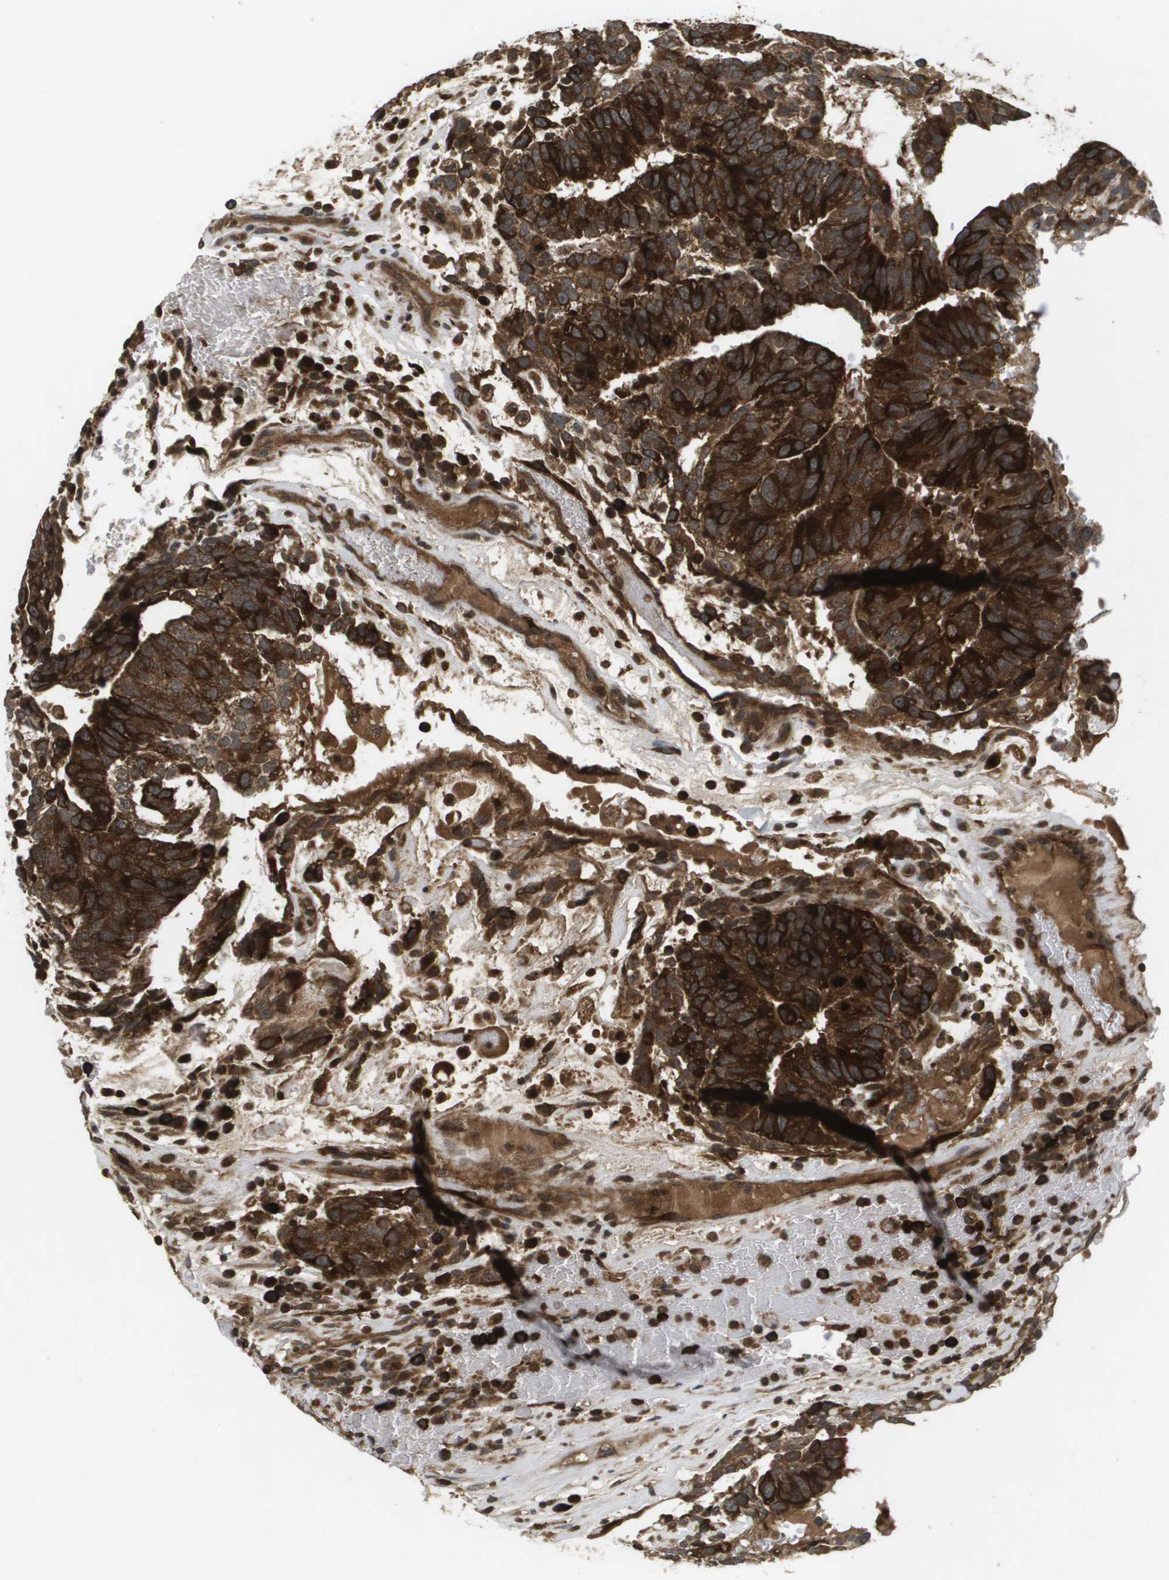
{"staining": {"intensity": "strong", "quantity": ">75%", "location": "cytoplasmic/membranous"}, "tissue": "testis cancer", "cell_type": "Tumor cells", "image_type": "cancer", "snomed": [{"axis": "morphology", "description": "Seminoma, NOS"}, {"axis": "morphology", "description": "Carcinoma, Embryonal, NOS"}, {"axis": "topography", "description": "Testis"}], "caption": "Approximately >75% of tumor cells in testis cancer (embryonal carcinoma) show strong cytoplasmic/membranous protein staining as visualized by brown immunohistochemical staining.", "gene": "KIF11", "patient": {"sex": "male", "age": 52}}